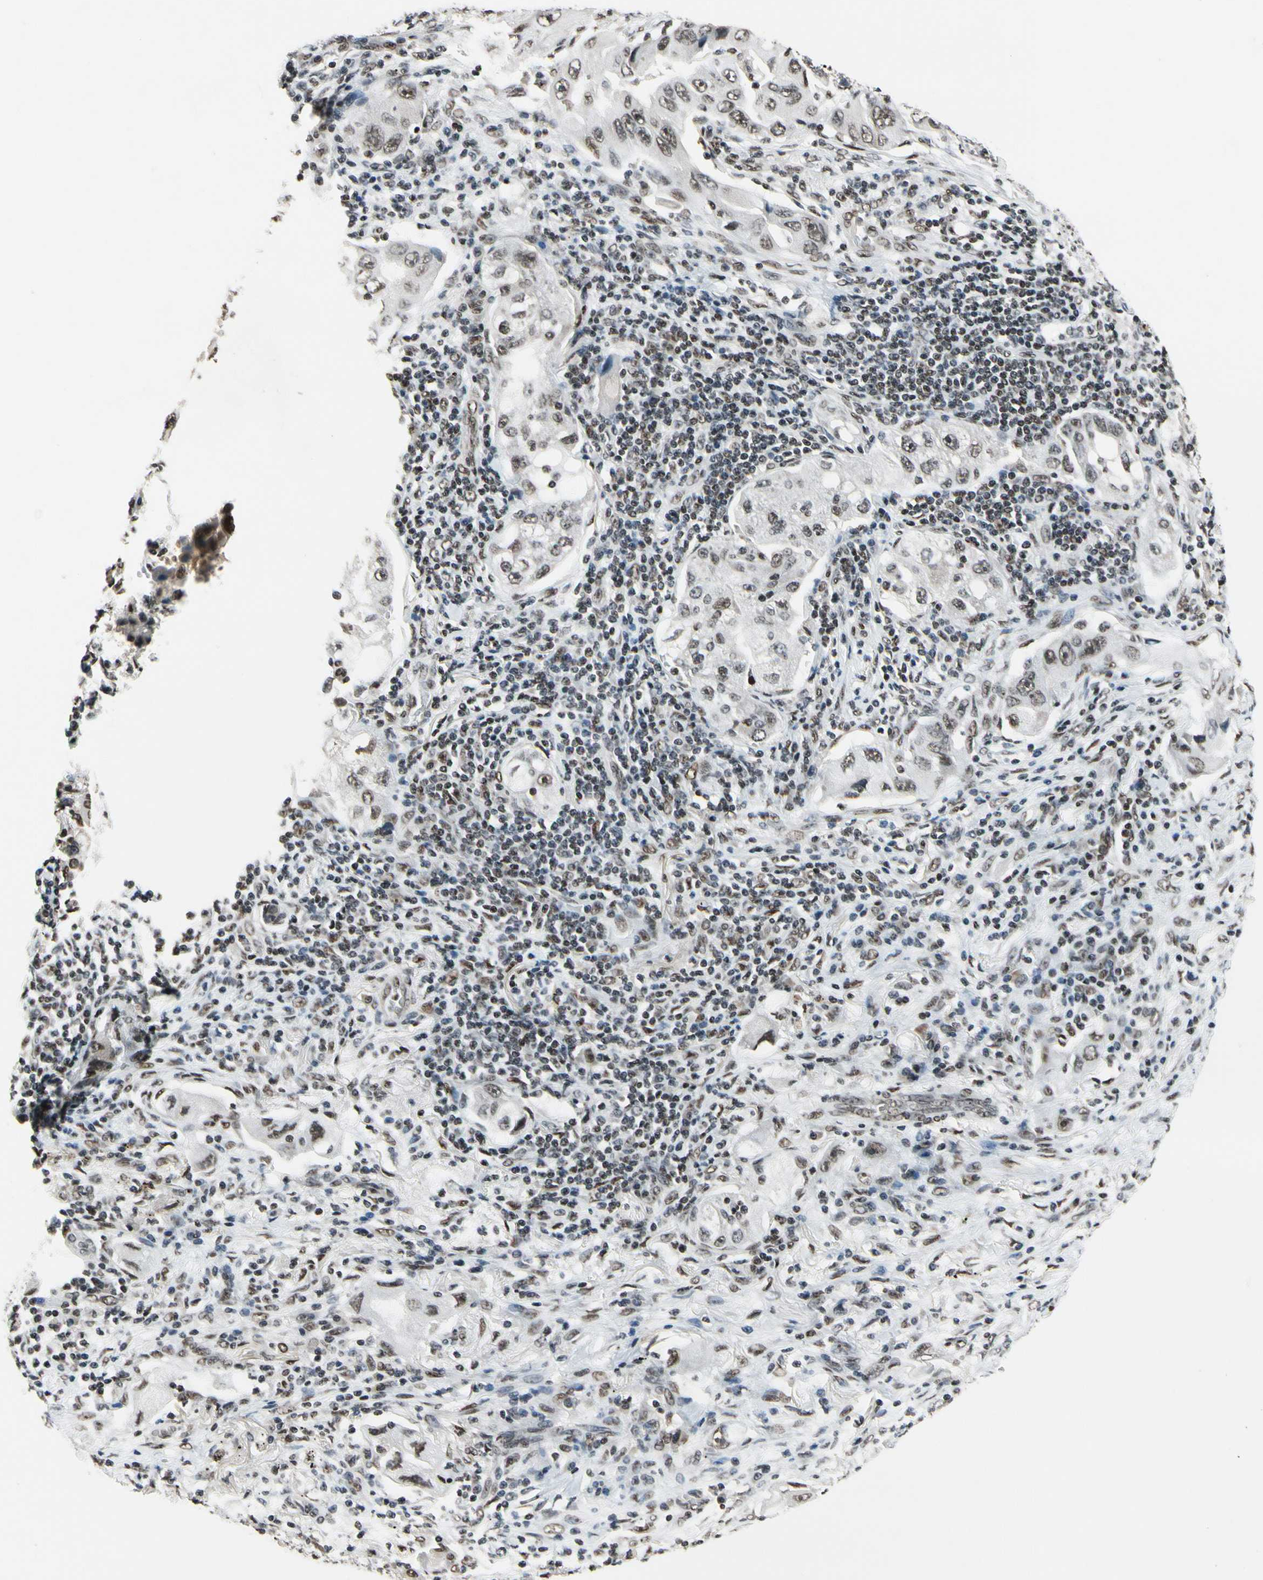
{"staining": {"intensity": "strong", "quantity": ">75%", "location": "nuclear"}, "tissue": "lung cancer", "cell_type": "Tumor cells", "image_type": "cancer", "snomed": [{"axis": "morphology", "description": "Adenocarcinoma, NOS"}, {"axis": "topography", "description": "Lung"}], "caption": "Immunohistochemical staining of human lung cancer displays high levels of strong nuclear protein expression in about >75% of tumor cells. (DAB (3,3'-diaminobenzidine) IHC, brown staining for protein, blue staining for nuclei).", "gene": "RECQL", "patient": {"sex": "female", "age": 65}}